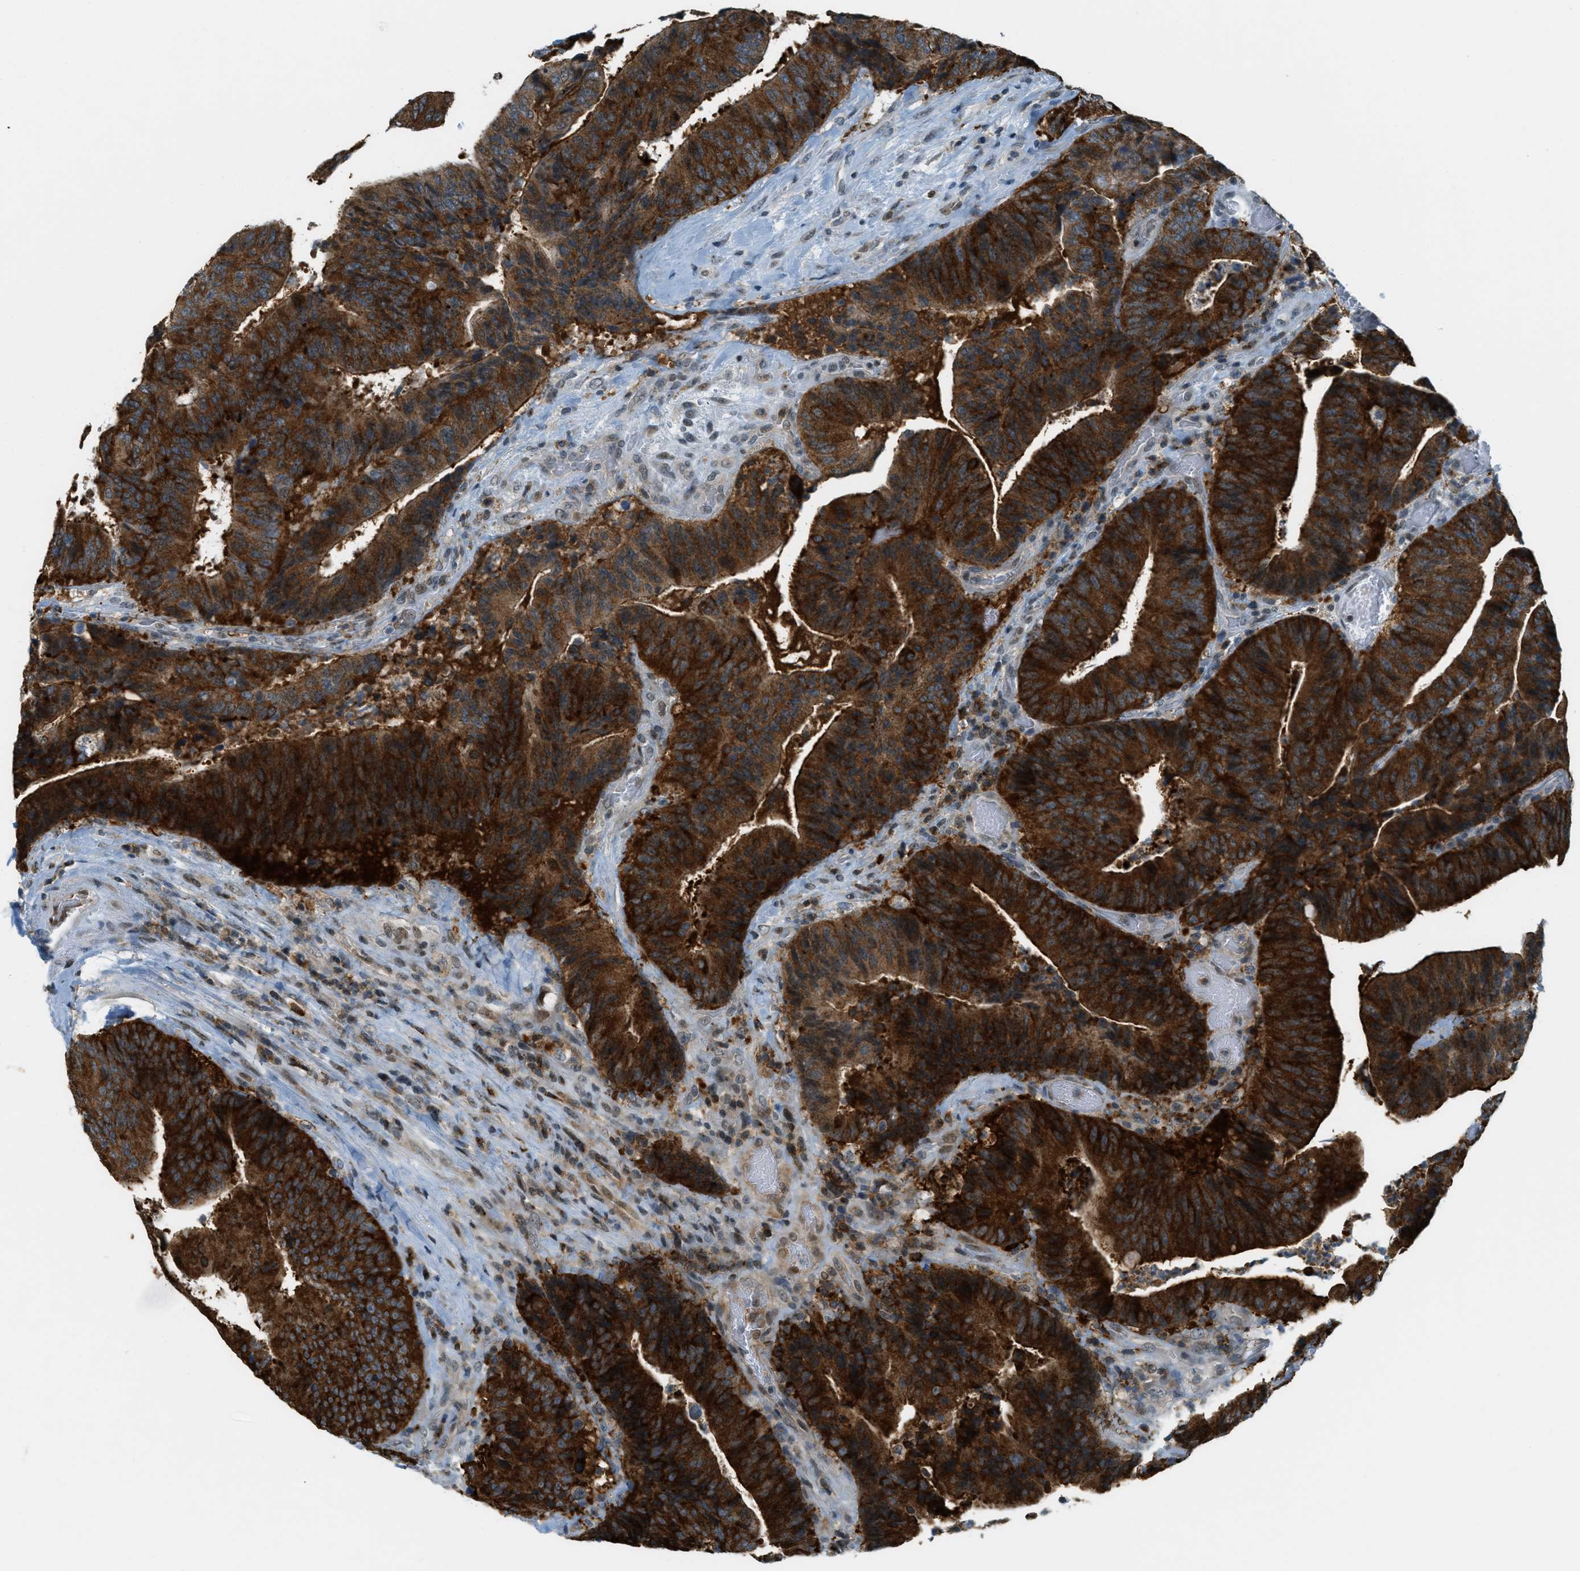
{"staining": {"intensity": "strong", "quantity": ">75%", "location": "cytoplasmic/membranous"}, "tissue": "colorectal cancer", "cell_type": "Tumor cells", "image_type": "cancer", "snomed": [{"axis": "morphology", "description": "Adenocarcinoma, NOS"}, {"axis": "topography", "description": "Rectum"}], "caption": "Protein staining by immunohistochemistry displays strong cytoplasmic/membranous staining in about >75% of tumor cells in colorectal cancer.", "gene": "FYN", "patient": {"sex": "male", "age": 72}}